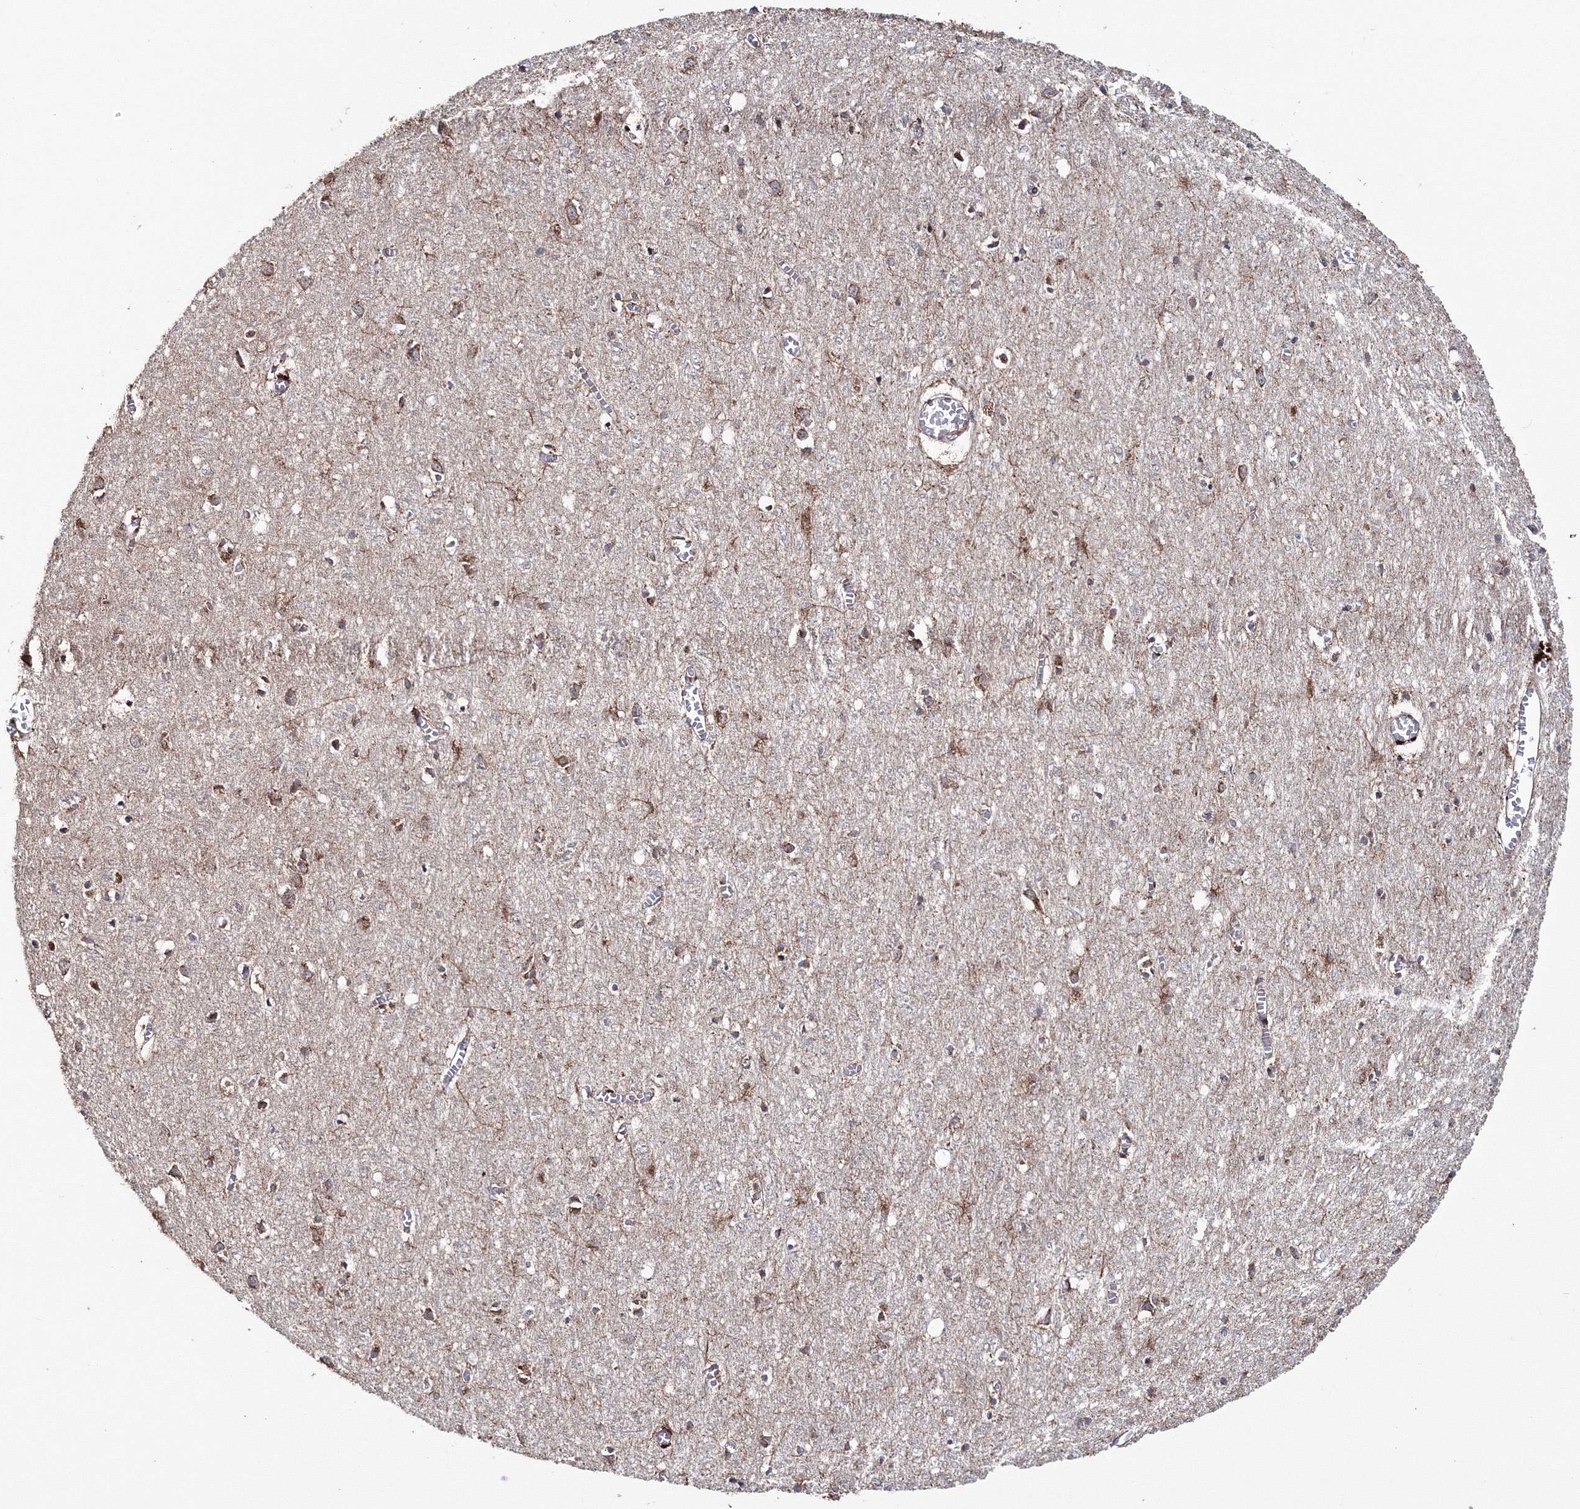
{"staining": {"intensity": "weak", "quantity": ">75%", "location": "cytoplasmic/membranous"}, "tissue": "cerebral cortex", "cell_type": "Endothelial cells", "image_type": "normal", "snomed": [{"axis": "morphology", "description": "Normal tissue, NOS"}, {"axis": "topography", "description": "Cerebral cortex"}], "caption": "Protein expression analysis of normal human cerebral cortex reveals weak cytoplasmic/membranous staining in approximately >75% of endothelial cells.", "gene": "PEX13", "patient": {"sex": "female", "age": 64}}